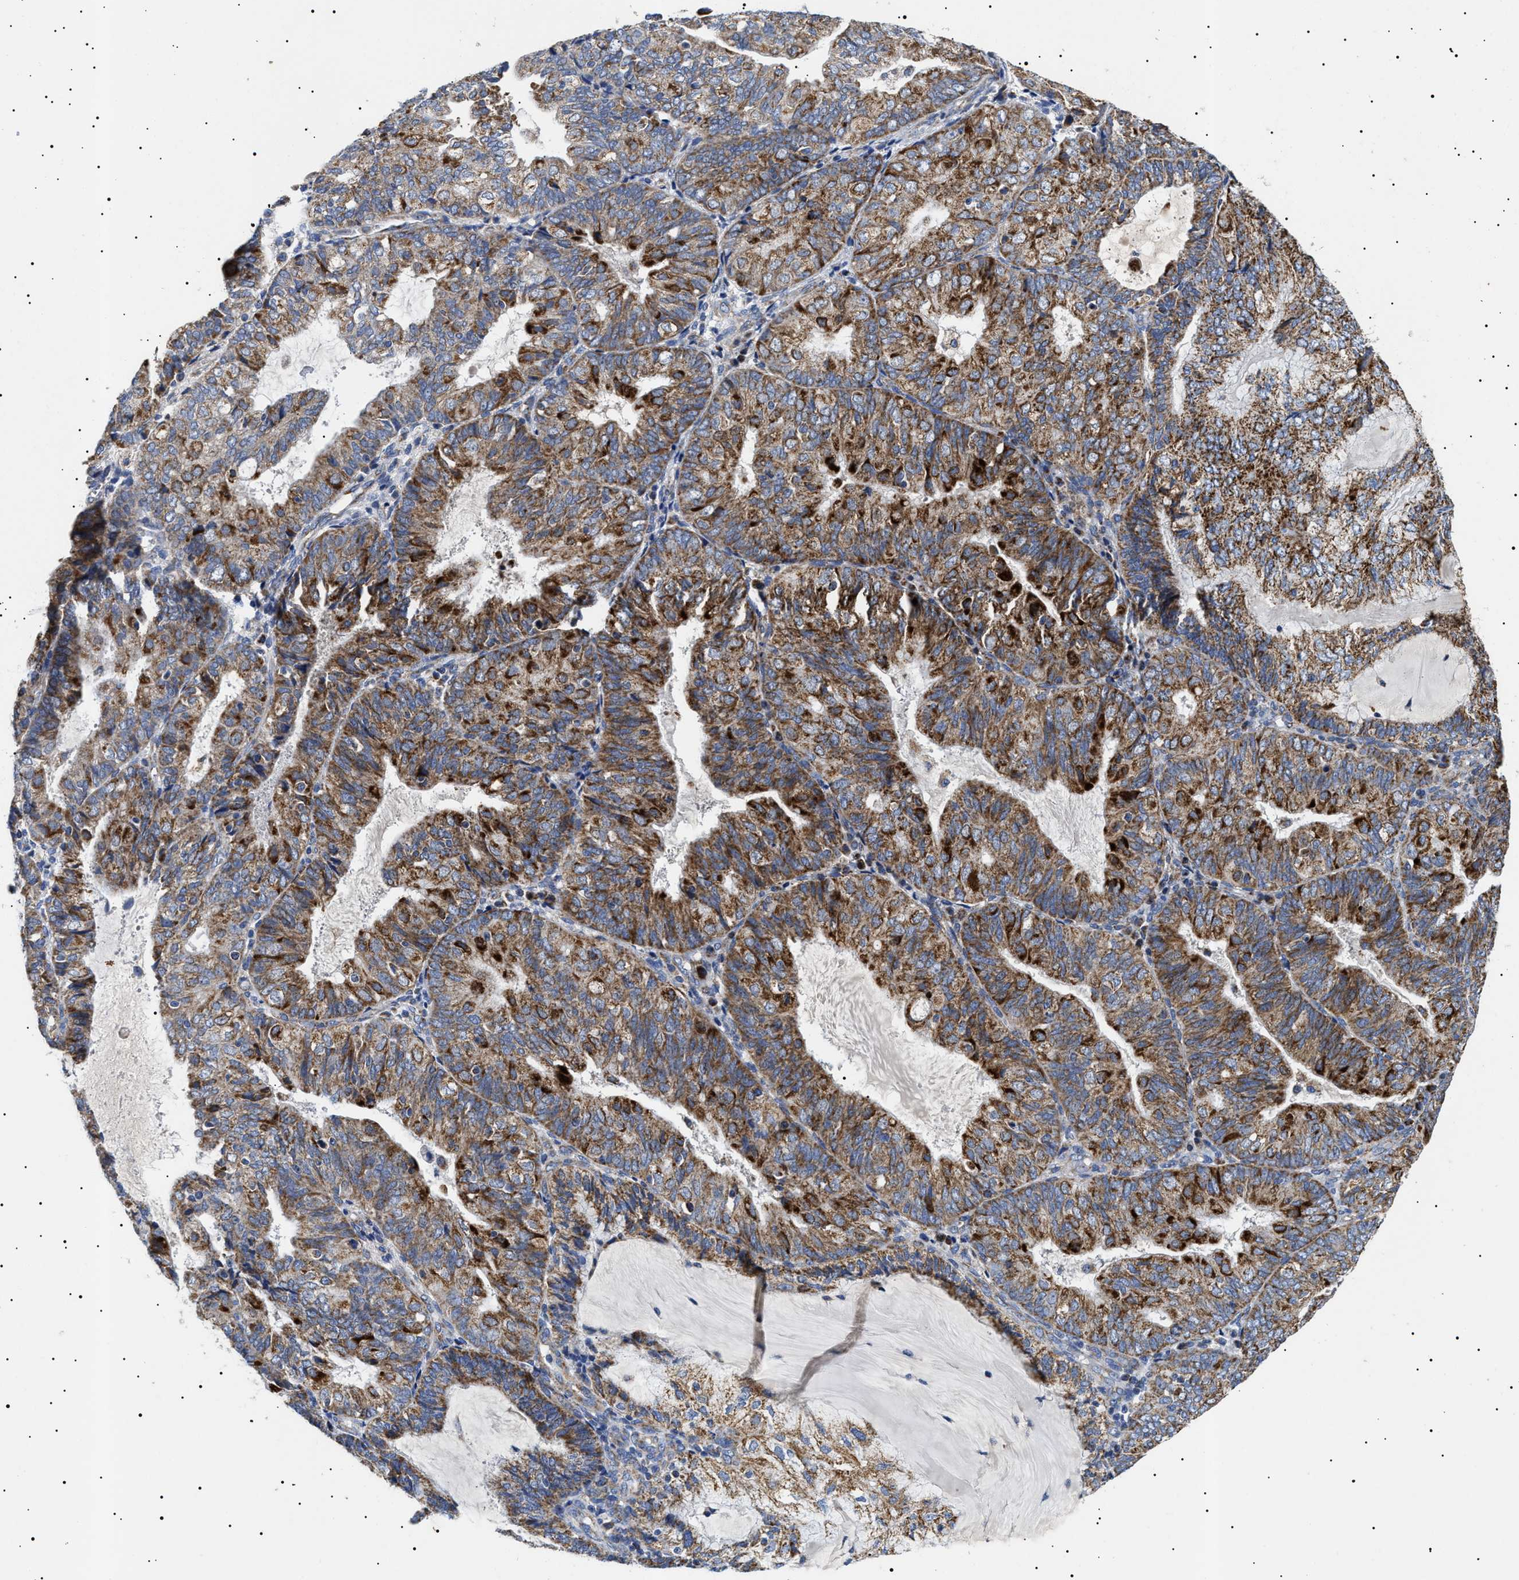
{"staining": {"intensity": "strong", "quantity": ">75%", "location": "cytoplasmic/membranous"}, "tissue": "endometrial cancer", "cell_type": "Tumor cells", "image_type": "cancer", "snomed": [{"axis": "morphology", "description": "Adenocarcinoma, NOS"}, {"axis": "topography", "description": "Endometrium"}], "caption": "Endometrial adenocarcinoma stained with a brown dye shows strong cytoplasmic/membranous positive positivity in about >75% of tumor cells.", "gene": "CHRDL2", "patient": {"sex": "female", "age": 81}}